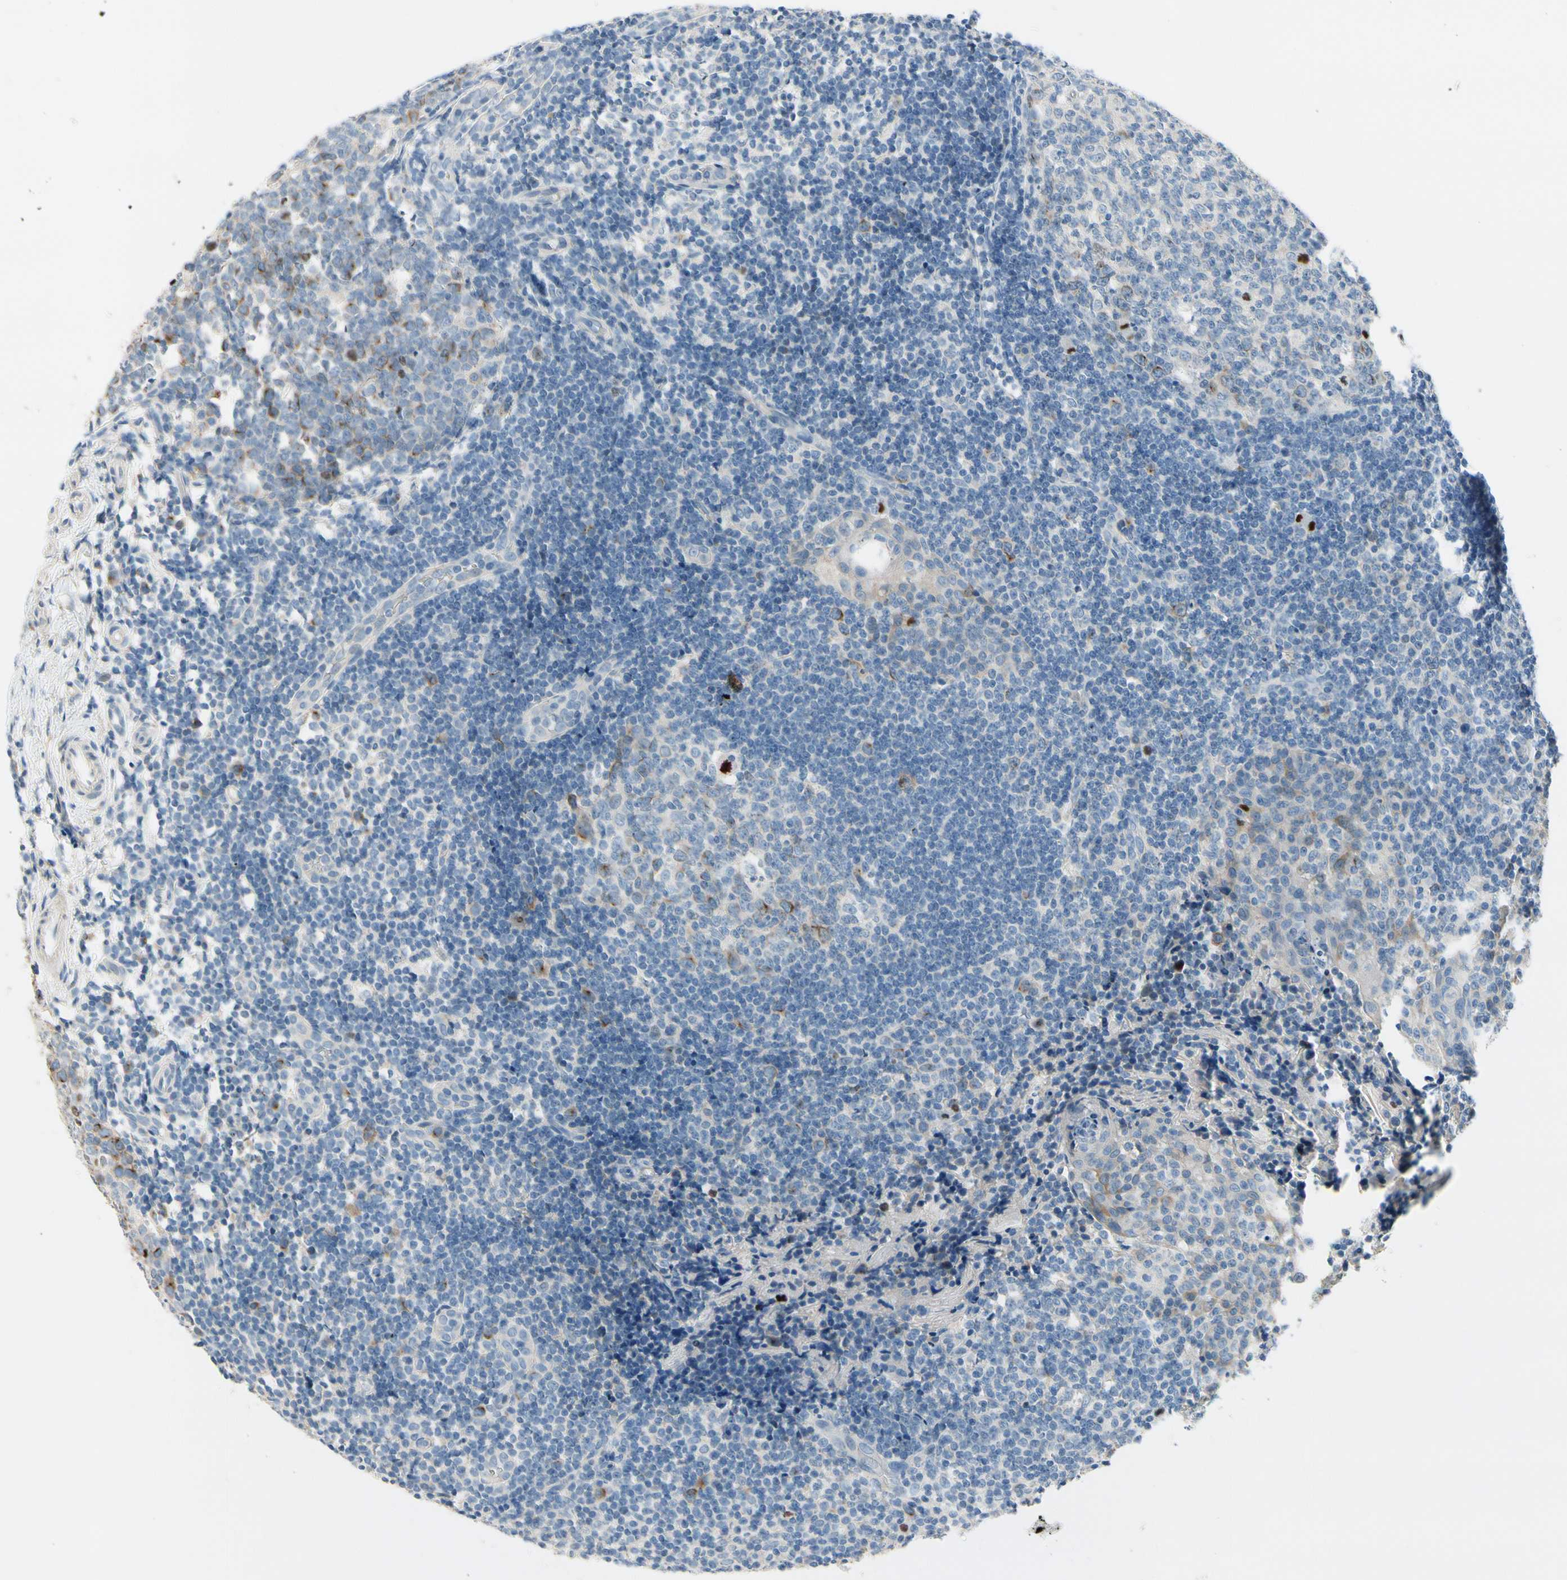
{"staining": {"intensity": "strong", "quantity": "<25%", "location": "cytoplasmic/membranous"}, "tissue": "tonsil", "cell_type": "Germinal center cells", "image_type": "normal", "snomed": [{"axis": "morphology", "description": "Normal tissue, NOS"}, {"axis": "topography", "description": "Tonsil"}], "caption": "Protein analysis of normal tonsil reveals strong cytoplasmic/membranous positivity in approximately <25% of germinal center cells. Using DAB (3,3'-diaminobenzidine) (brown) and hematoxylin (blue) stains, captured at high magnification using brightfield microscopy.", "gene": "CKAP2", "patient": {"sex": "female", "age": 19}}